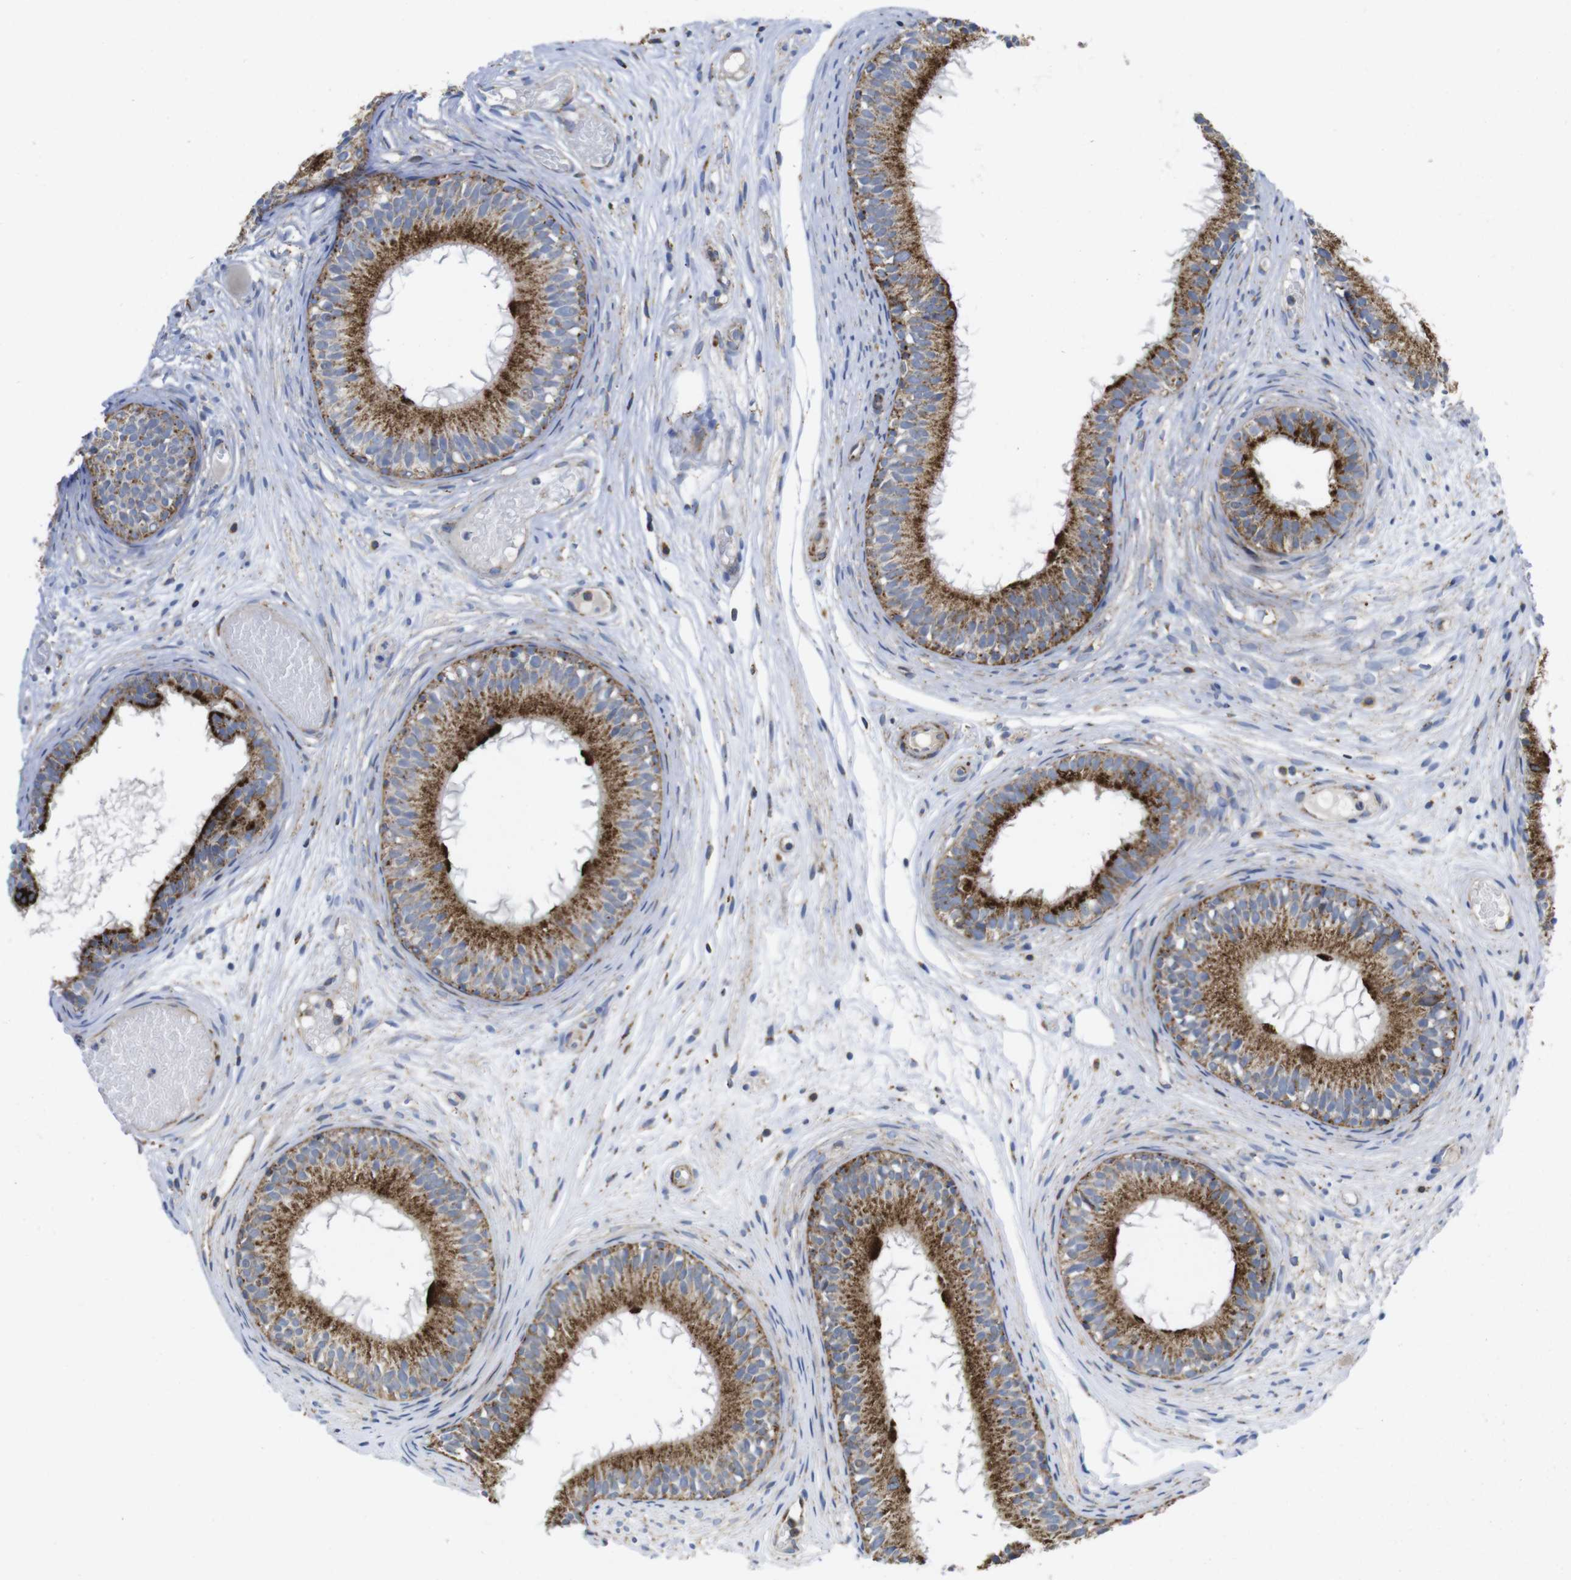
{"staining": {"intensity": "strong", "quantity": ">75%", "location": "cytoplasmic/membranous"}, "tissue": "epididymis", "cell_type": "Glandular cells", "image_type": "normal", "snomed": [{"axis": "morphology", "description": "Normal tissue, NOS"}, {"axis": "morphology", "description": "Atrophy, NOS"}, {"axis": "topography", "description": "Testis"}, {"axis": "topography", "description": "Epididymis"}], "caption": "Protein analysis of normal epididymis exhibits strong cytoplasmic/membranous staining in about >75% of glandular cells.", "gene": "TMEM192", "patient": {"sex": "male", "age": 18}}